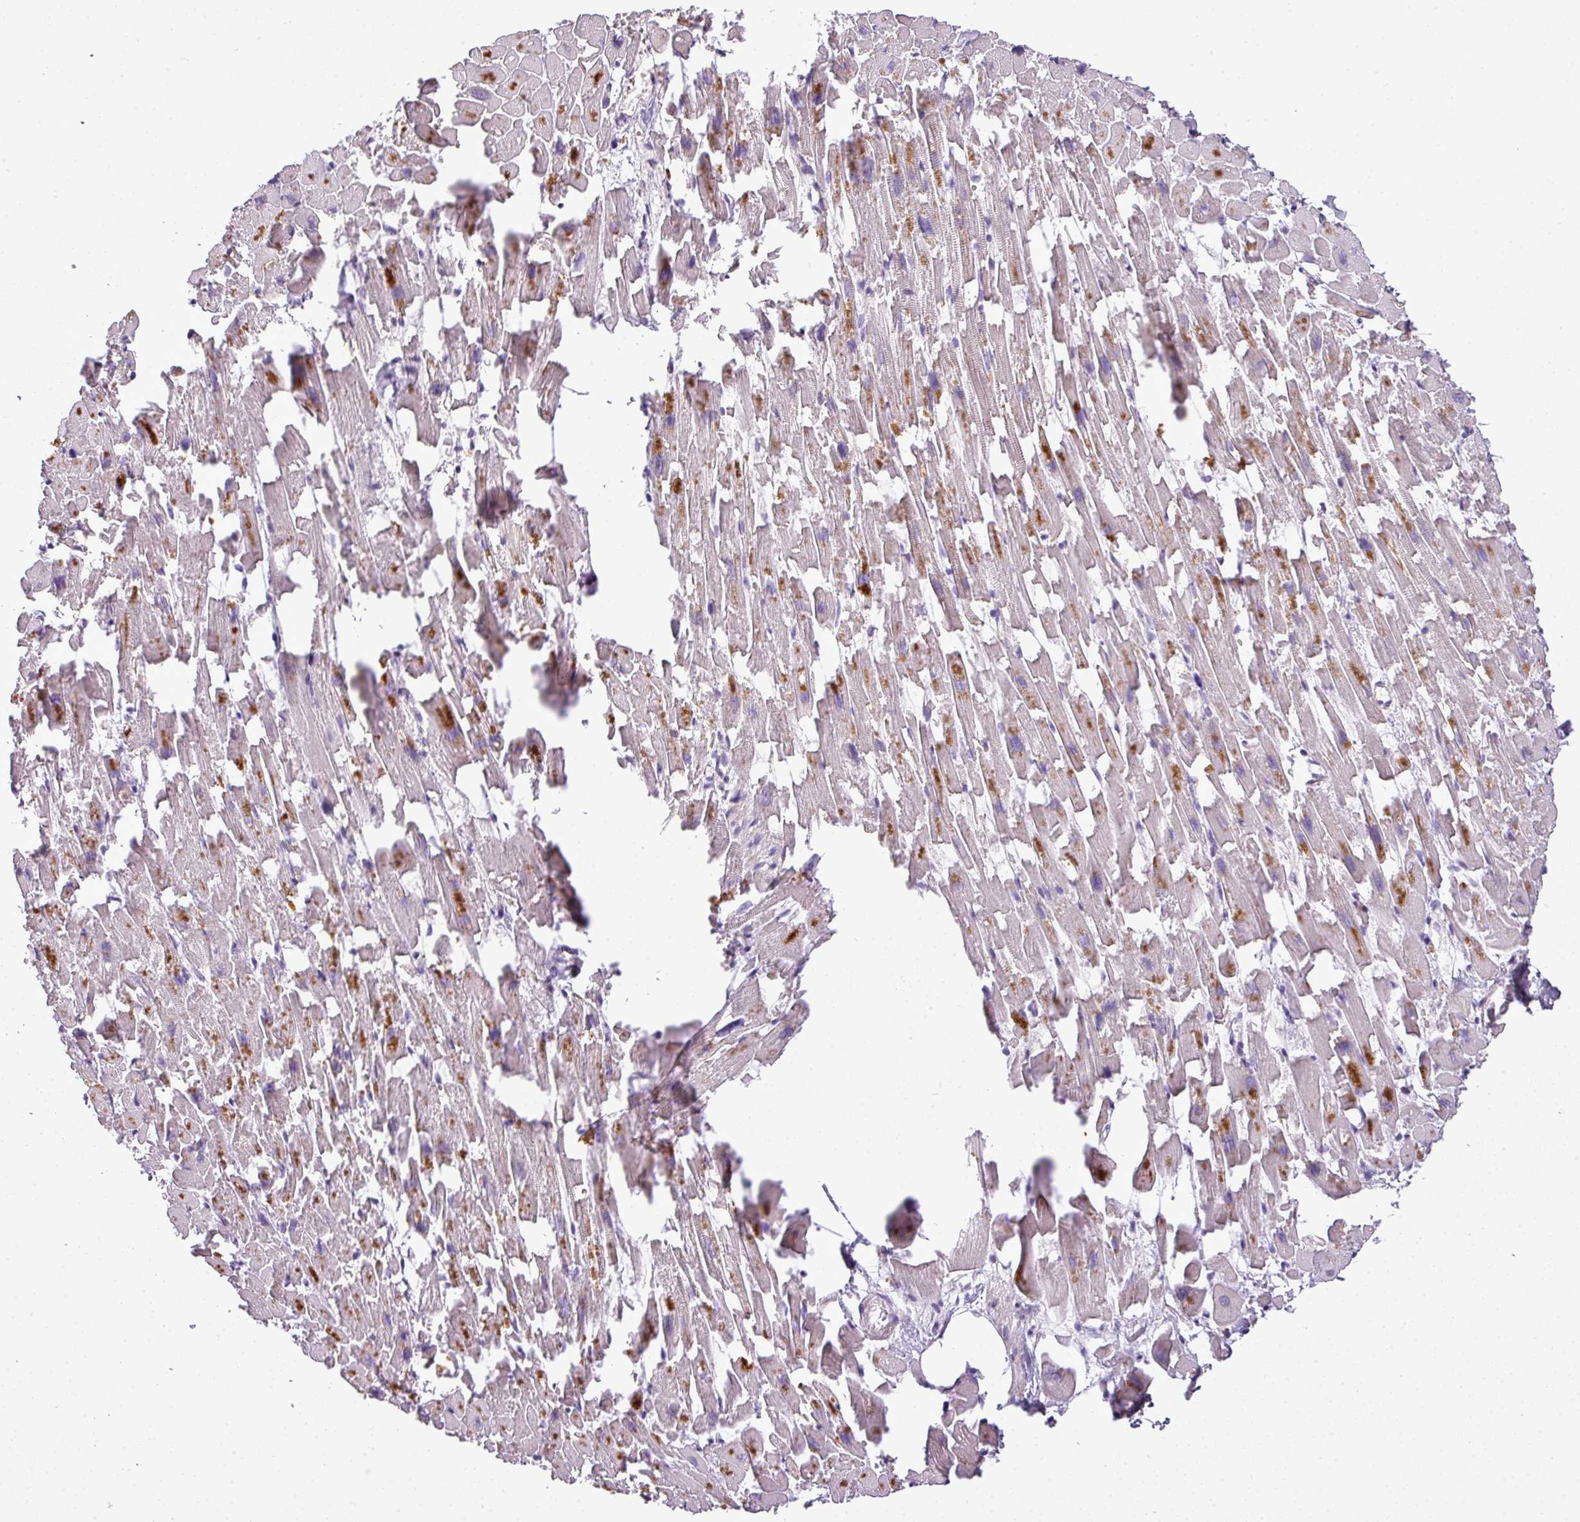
{"staining": {"intensity": "moderate", "quantity": "<25%", "location": "cytoplasmic/membranous"}, "tissue": "heart muscle", "cell_type": "Cardiomyocytes", "image_type": "normal", "snomed": [{"axis": "morphology", "description": "Normal tissue, NOS"}, {"axis": "topography", "description": "Heart"}], "caption": "High-magnification brightfield microscopy of normal heart muscle stained with DAB (3,3'-diaminobenzidine) (brown) and counterstained with hematoxylin (blue). cardiomyocytes exhibit moderate cytoplasmic/membranous positivity is appreciated in approximately<25% of cells. (DAB (3,3'-diaminobenzidine) IHC with brightfield microscopy, high magnification).", "gene": "C4A", "patient": {"sex": "female", "age": 64}}